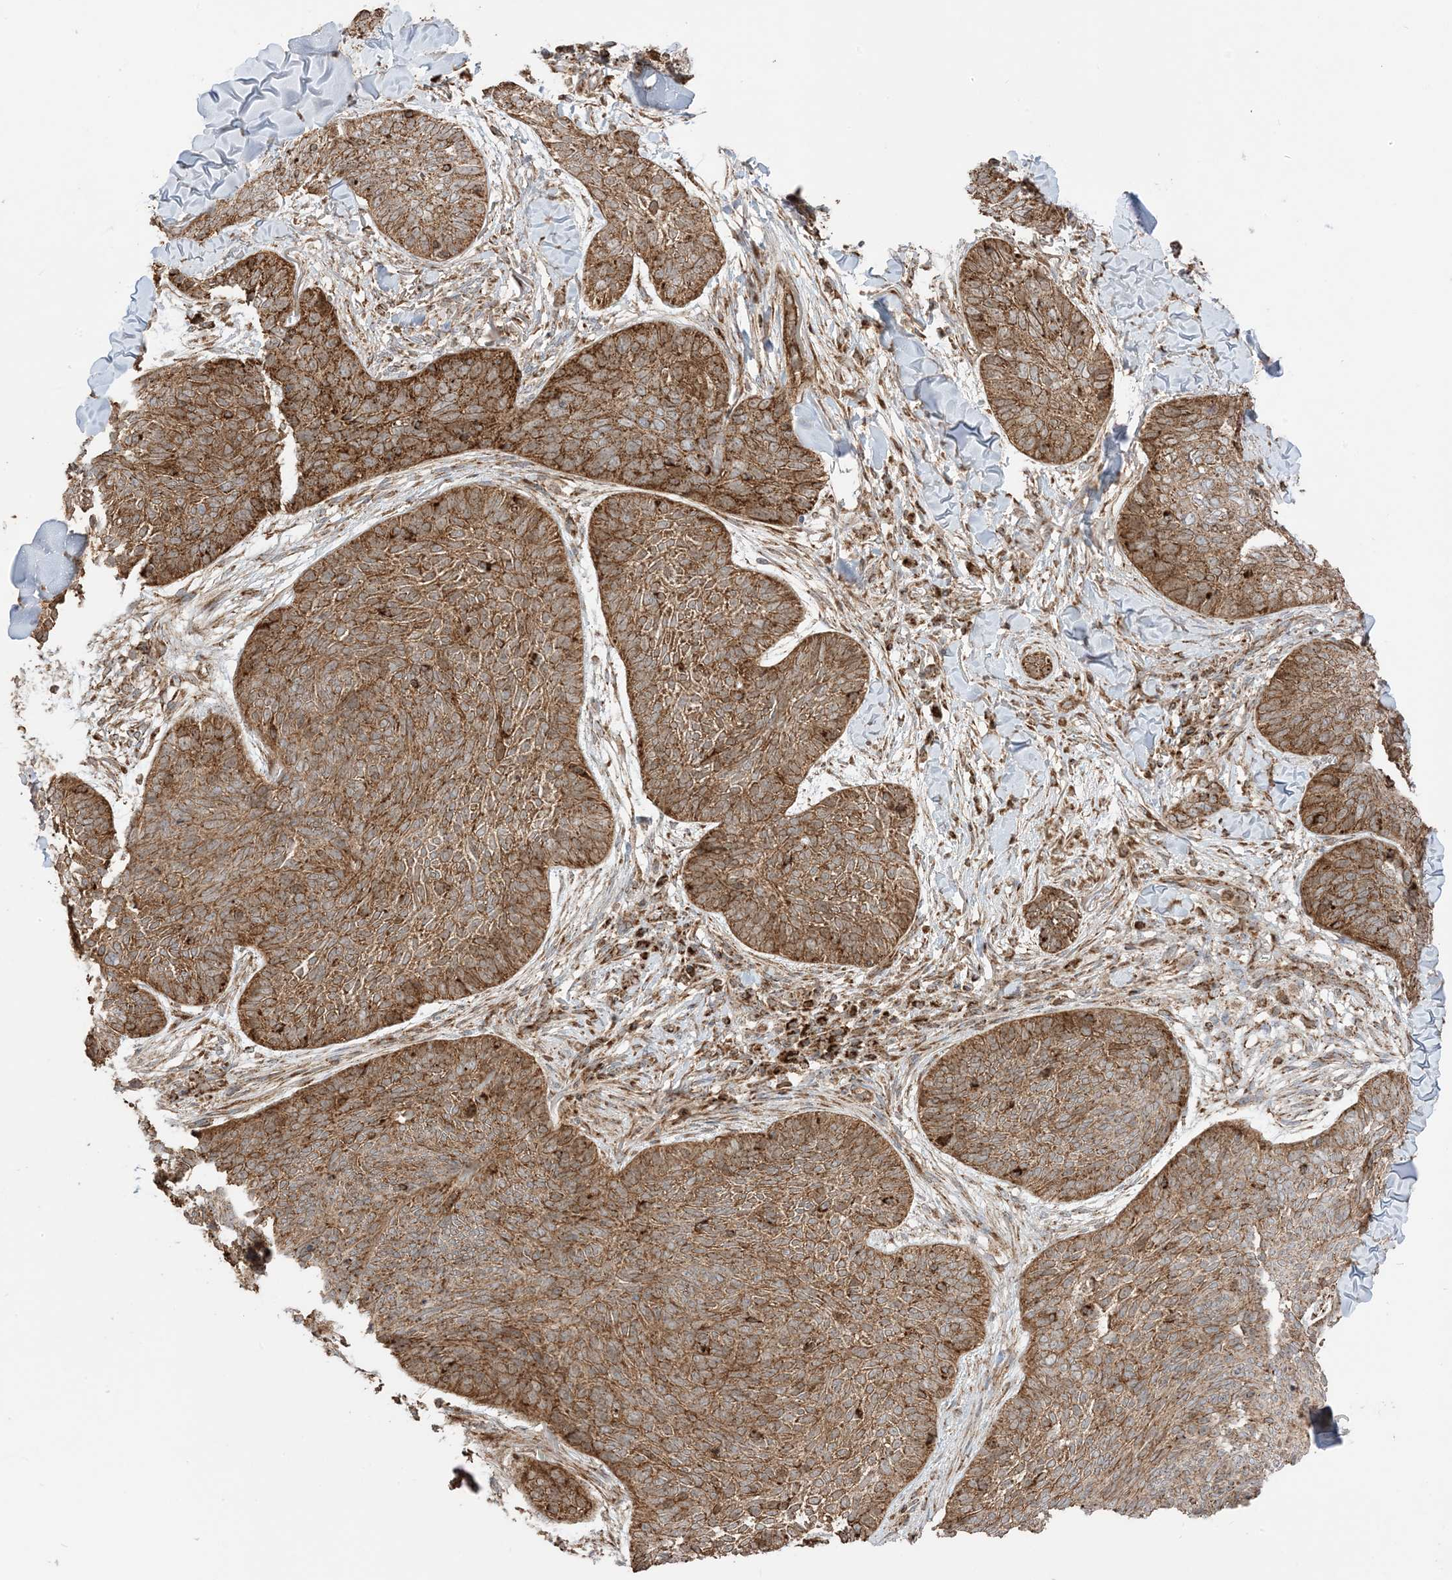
{"staining": {"intensity": "strong", "quantity": ">75%", "location": "cytoplasmic/membranous"}, "tissue": "skin cancer", "cell_type": "Tumor cells", "image_type": "cancer", "snomed": [{"axis": "morphology", "description": "Basal cell carcinoma"}, {"axis": "topography", "description": "Skin"}], "caption": "DAB immunohistochemical staining of human skin cancer reveals strong cytoplasmic/membranous protein positivity in approximately >75% of tumor cells.", "gene": "N4BP3", "patient": {"sex": "male", "age": 85}}